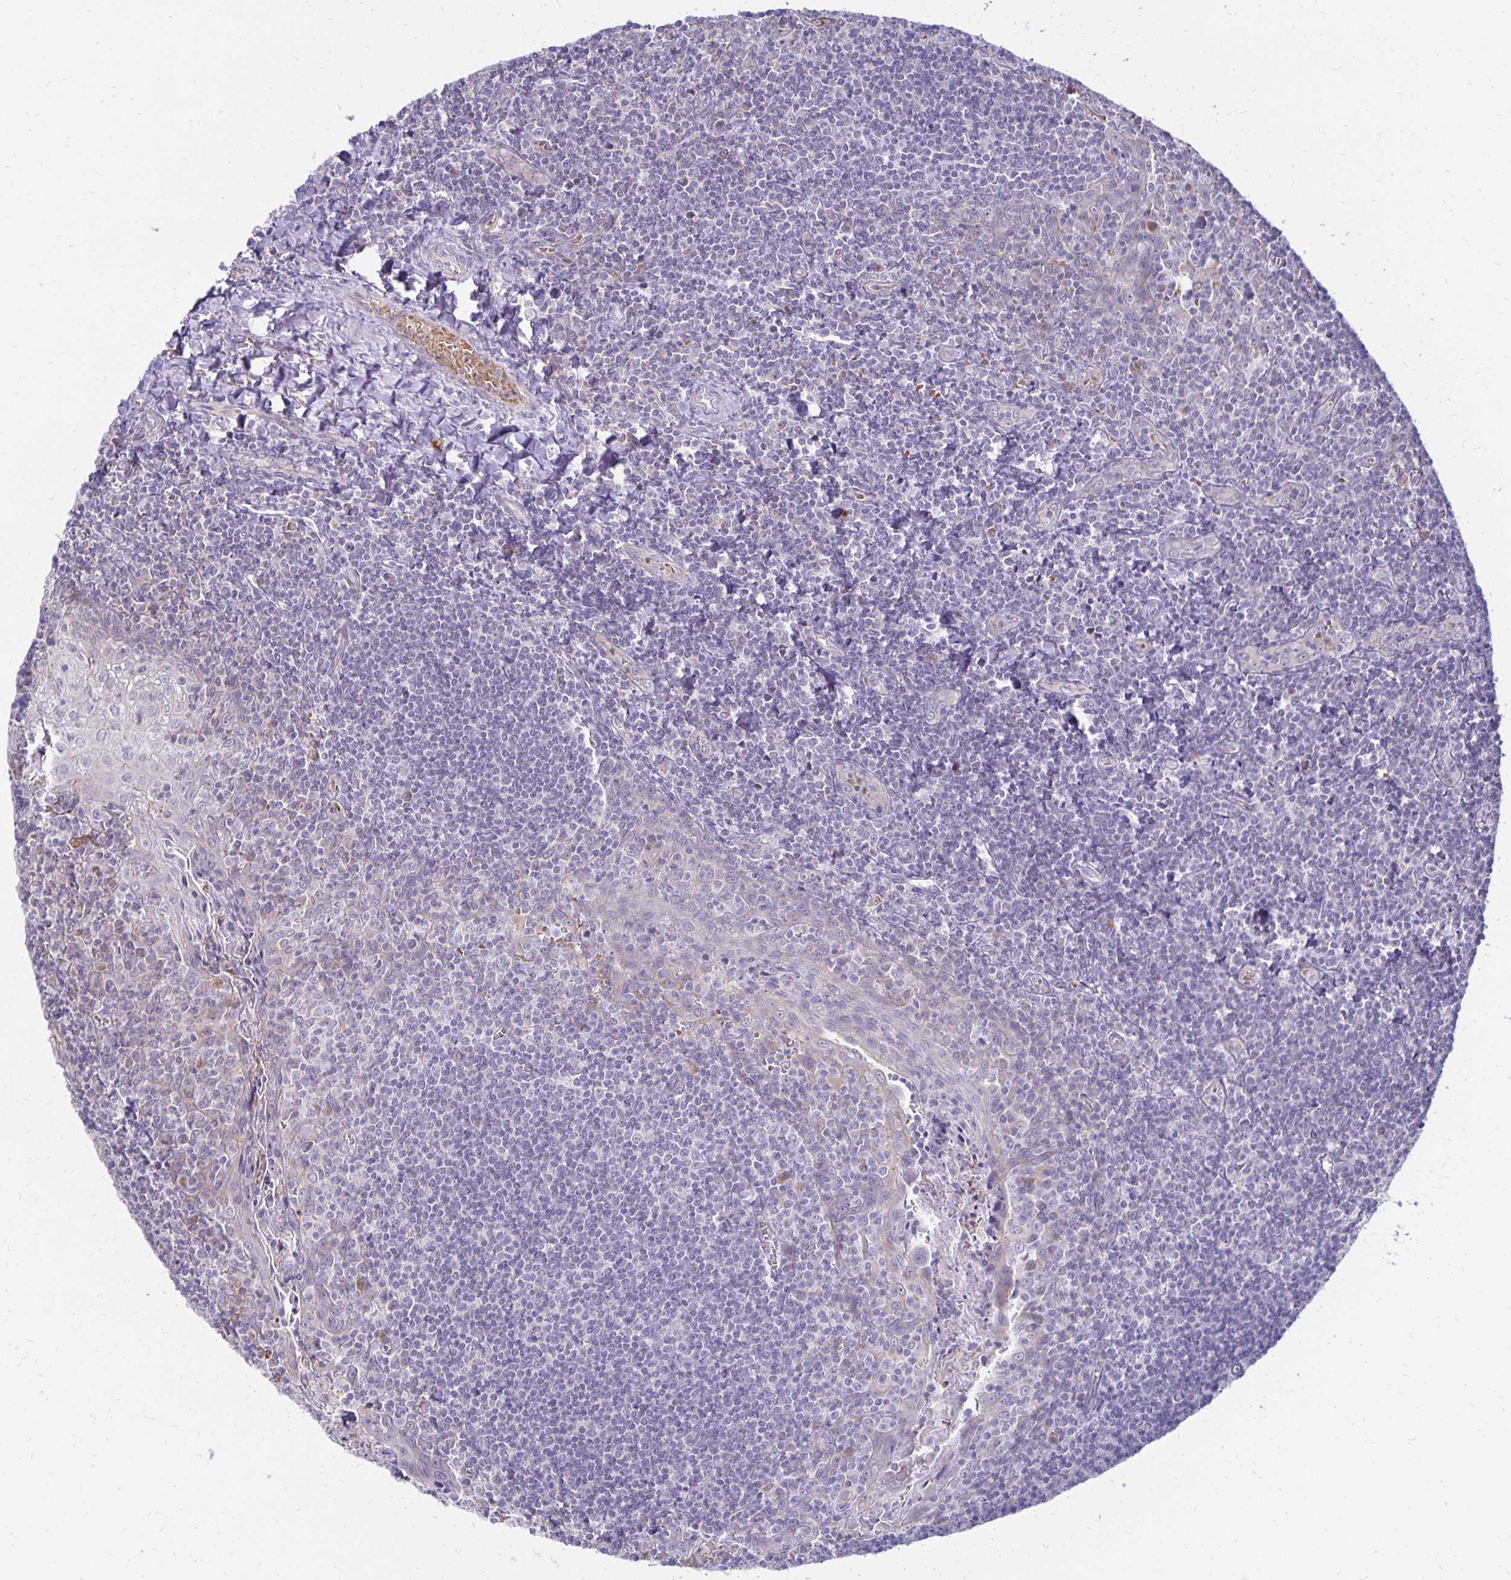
{"staining": {"intensity": "negative", "quantity": "none", "location": "none"}, "tissue": "tonsil", "cell_type": "Germinal center cells", "image_type": "normal", "snomed": [{"axis": "morphology", "description": "Normal tissue, NOS"}, {"axis": "morphology", "description": "Inflammation, NOS"}, {"axis": "topography", "description": "Tonsil"}], "caption": "High power microscopy histopathology image of an immunohistochemistry (IHC) image of normal tonsil, revealing no significant positivity in germinal center cells.", "gene": "FN3K", "patient": {"sex": "female", "age": 31}}